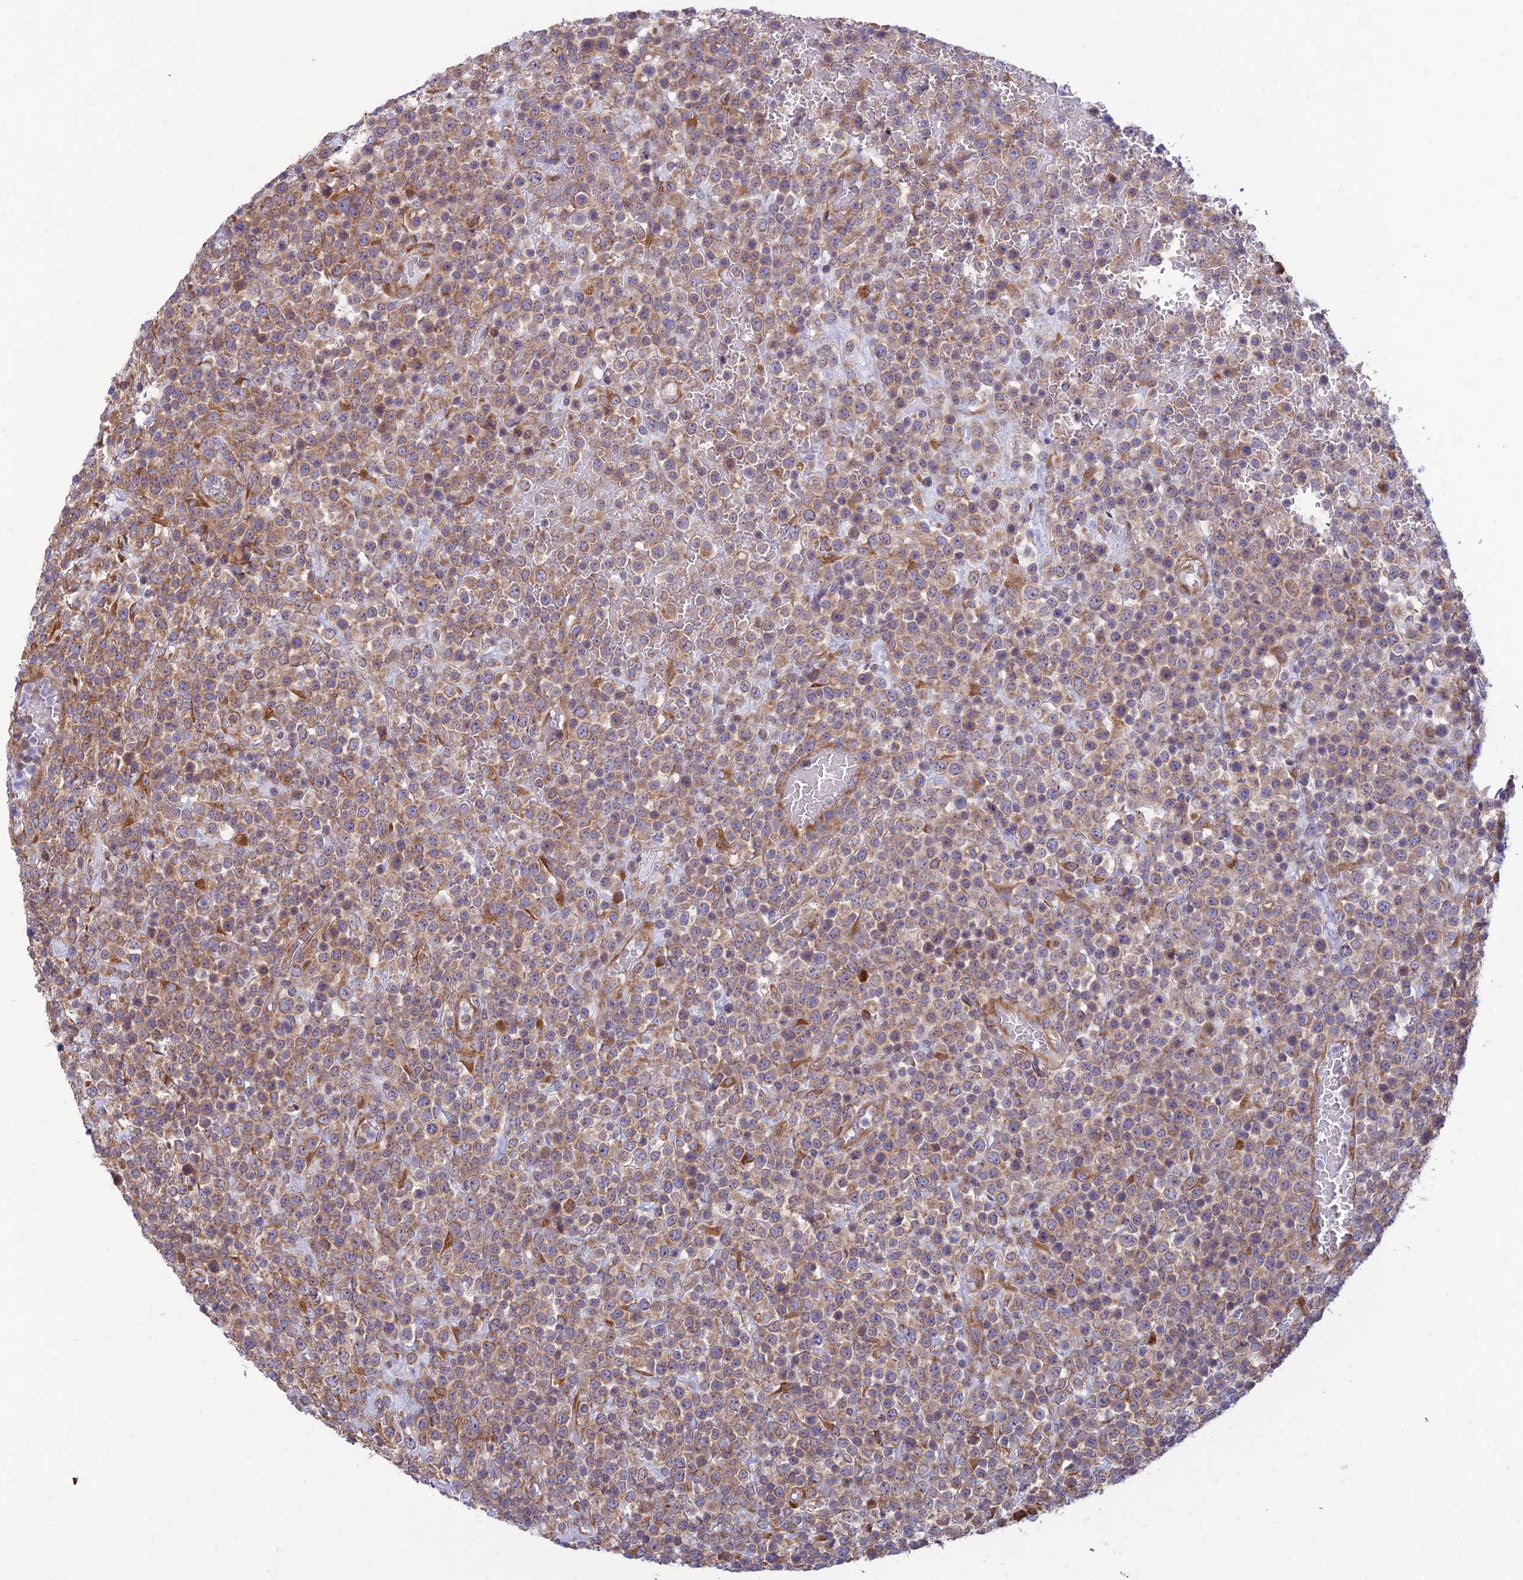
{"staining": {"intensity": "moderate", "quantity": ">75%", "location": "cytoplasmic/membranous"}, "tissue": "lymphoma", "cell_type": "Tumor cells", "image_type": "cancer", "snomed": [{"axis": "morphology", "description": "Malignant lymphoma, non-Hodgkin's type, High grade"}, {"axis": "topography", "description": "Colon"}], "caption": "Protein positivity by immunohistochemistry demonstrates moderate cytoplasmic/membranous expression in about >75% of tumor cells in lymphoma.", "gene": "RPL17-C18orf32", "patient": {"sex": "female", "age": 53}}